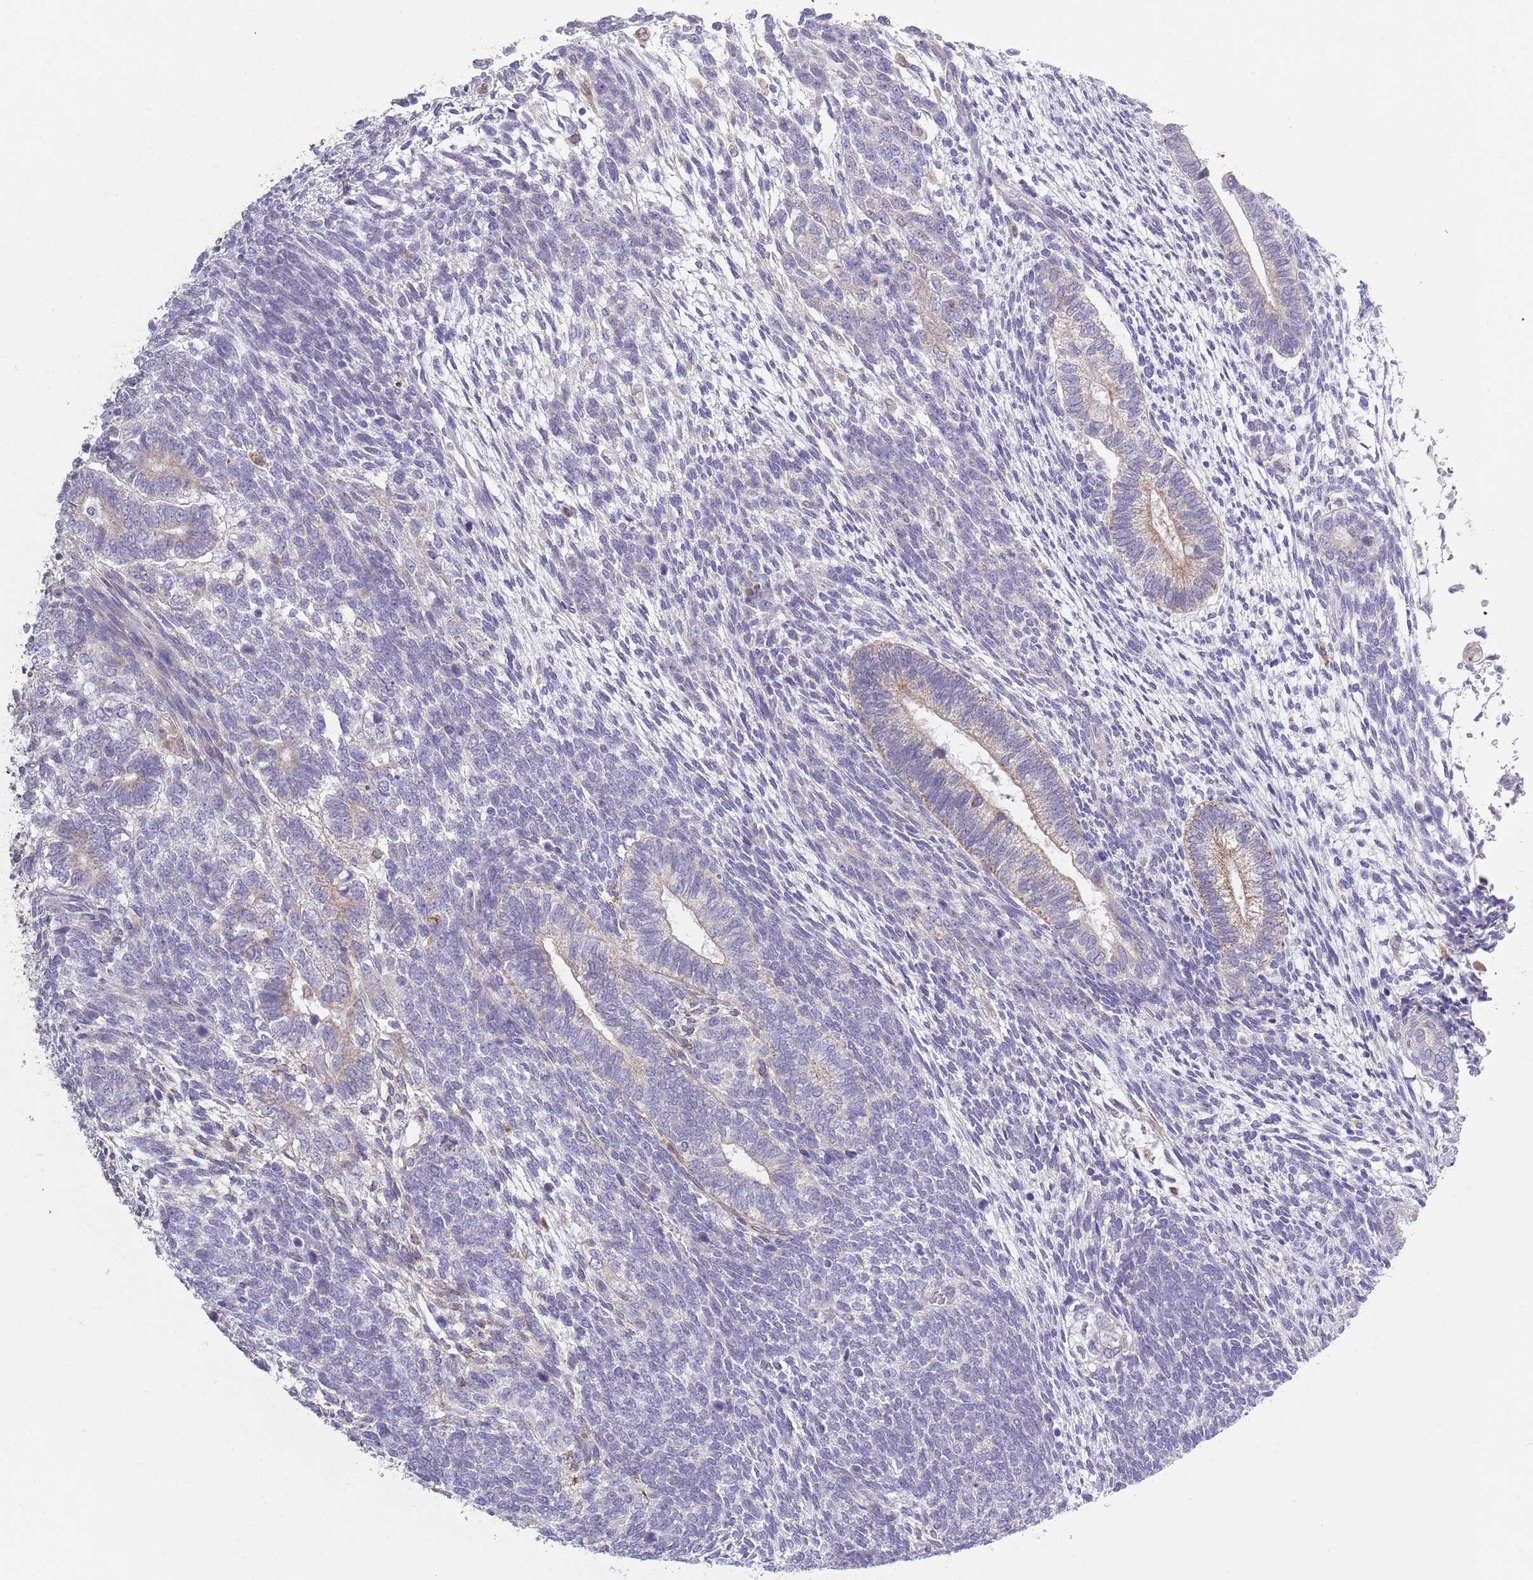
{"staining": {"intensity": "weak", "quantity": "<25%", "location": "cytoplasmic/membranous"}, "tissue": "testis cancer", "cell_type": "Tumor cells", "image_type": "cancer", "snomed": [{"axis": "morphology", "description": "Carcinoma, Embryonal, NOS"}, {"axis": "topography", "description": "Testis"}], "caption": "High power microscopy histopathology image of an immunohistochemistry photomicrograph of testis embryonal carcinoma, revealing no significant expression in tumor cells. (IHC, brightfield microscopy, high magnification).", "gene": "COQ5", "patient": {"sex": "male", "age": 23}}